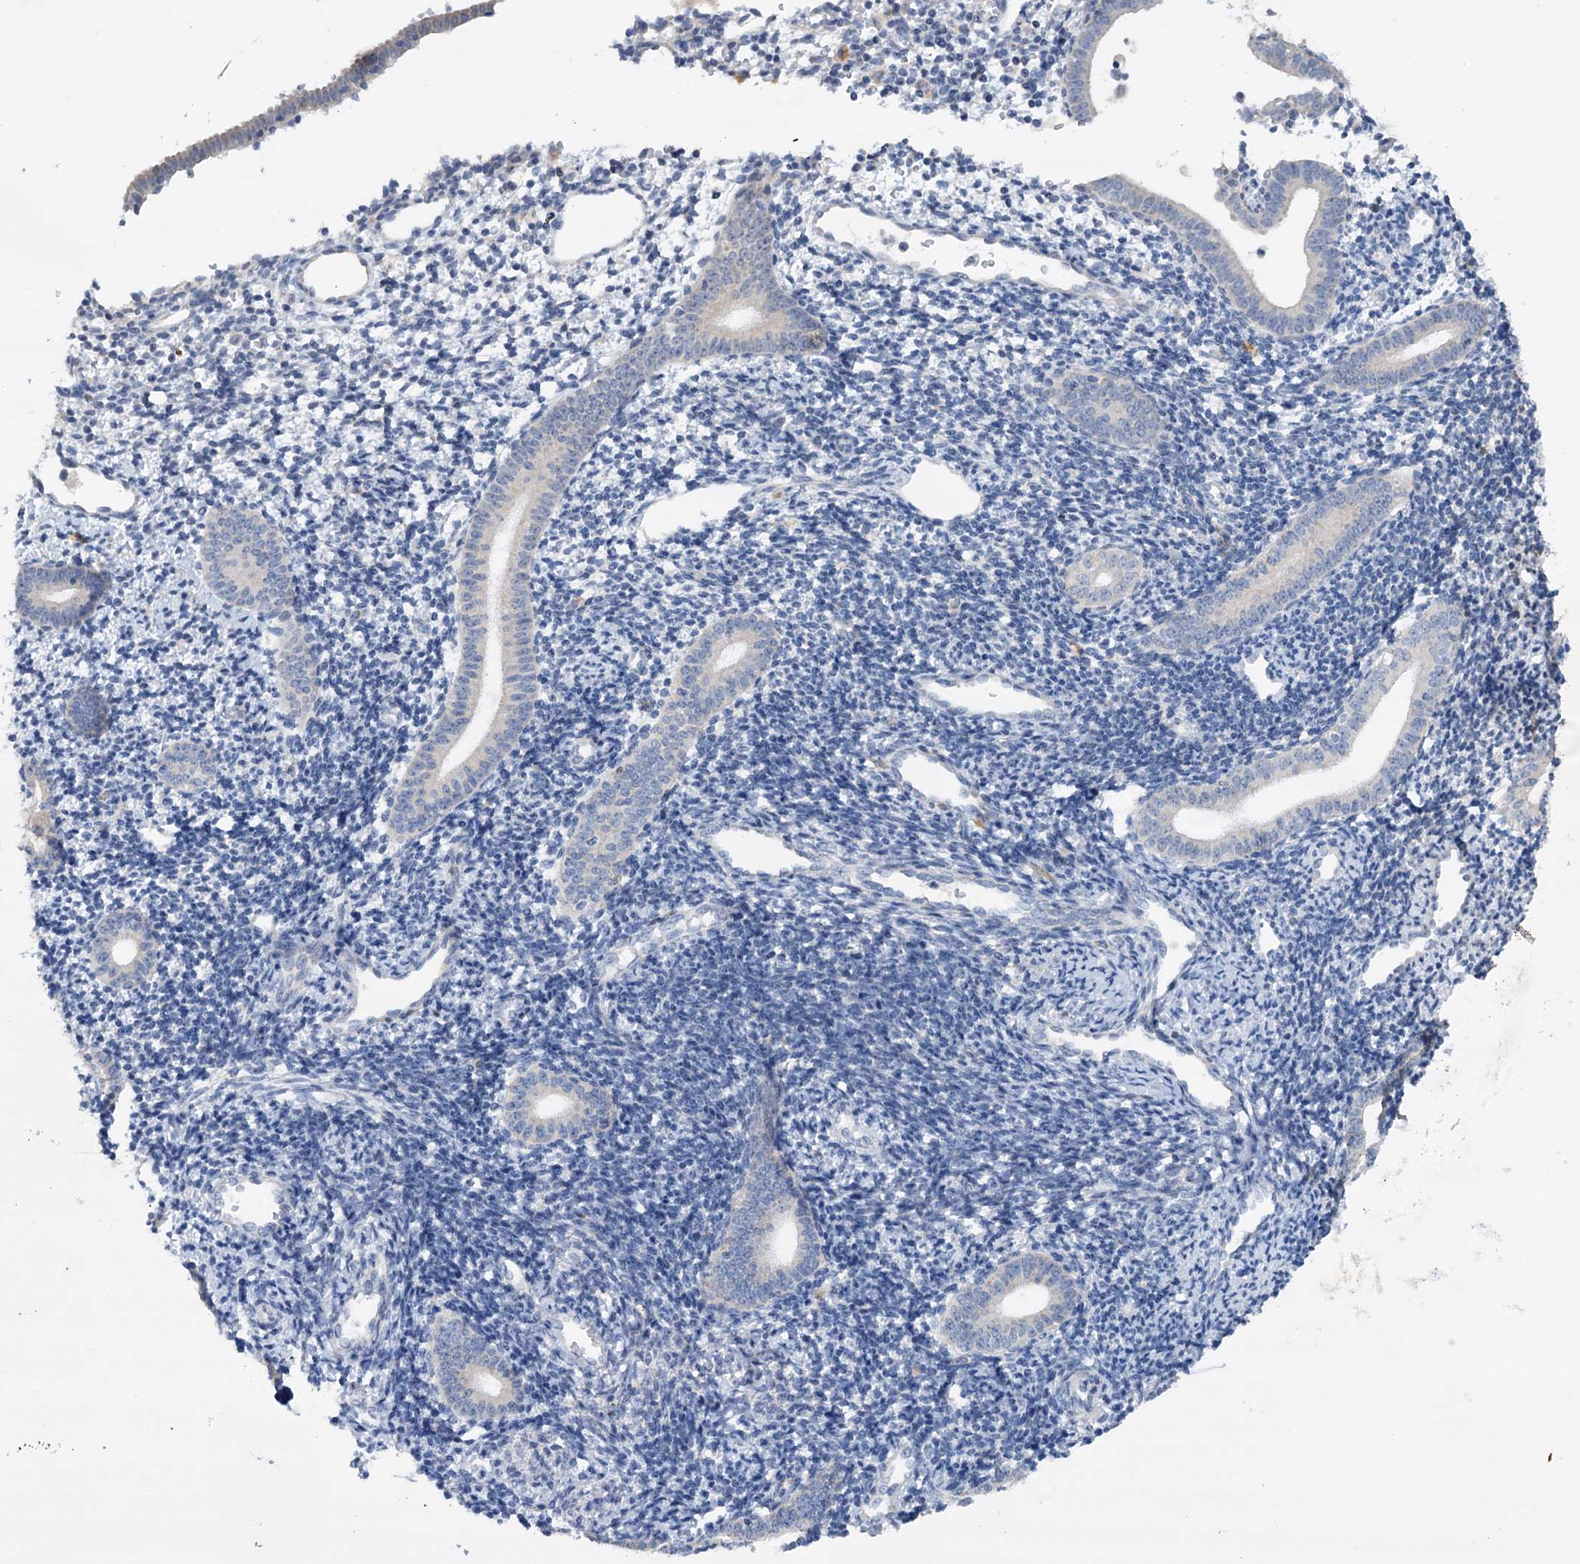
{"staining": {"intensity": "negative", "quantity": "none", "location": "none"}, "tissue": "endometrium", "cell_type": "Cells in endometrial stroma", "image_type": "normal", "snomed": [{"axis": "morphology", "description": "Normal tissue, NOS"}, {"axis": "topography", "description": "Endometrium"}], "caption": "Immunohistochemical staining of benign human endometrium reveals no significant positivity in cells in endometrial stroma.", "gene": "MTCH2", "patient": {"sex": "female", "age": 56}}